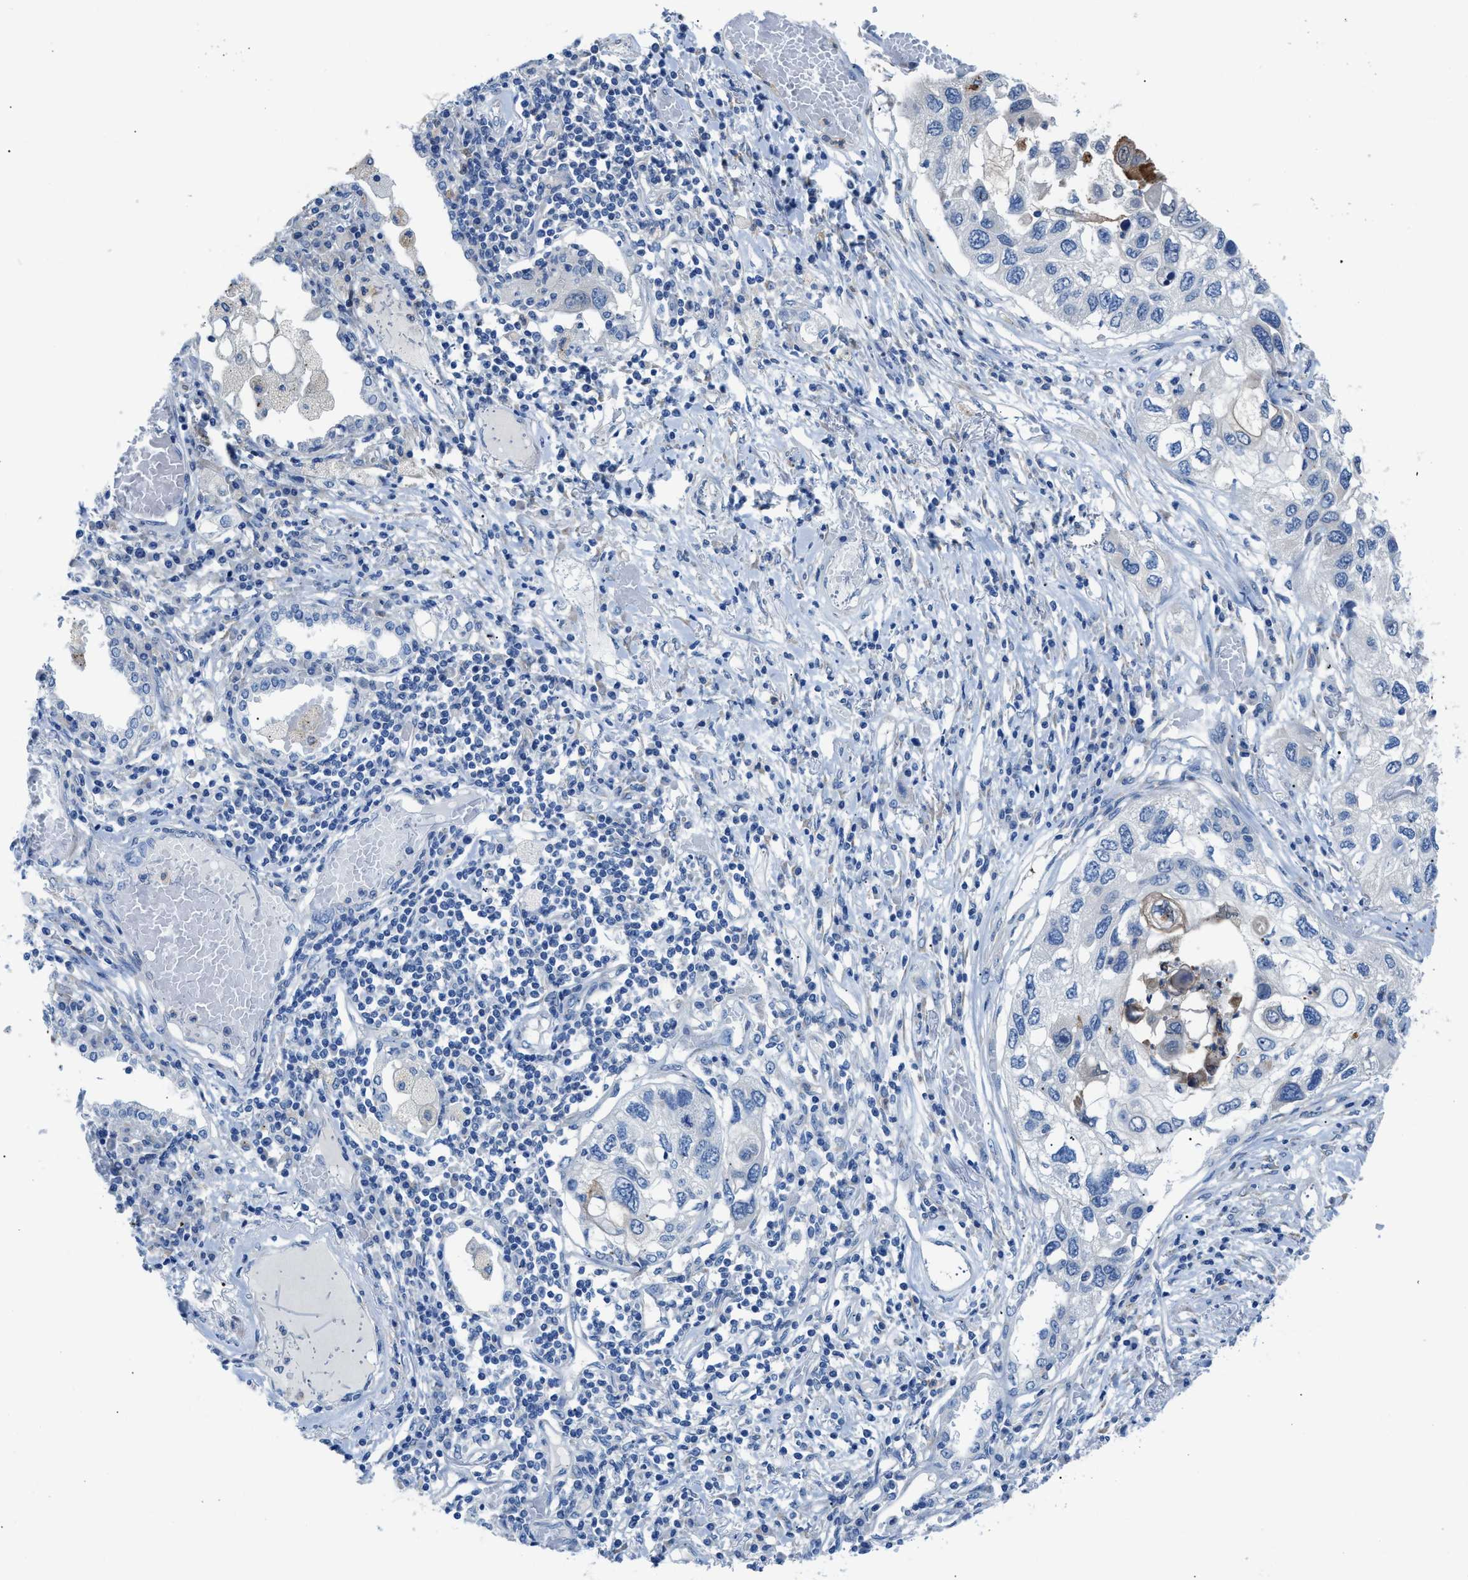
{"staining": {"intensity": "negative", "quantity": "none", "location": "none"}, "tissue": "lung cancer", "cell_type": "Tumor cells", "image_type": "cancer", "snomed": [{"axis": "morphology", "description": "Squamous cell carcinoma, NOS"}, {"axis": "topography", "description": "Lung"}], "caption": "IHC image of human lung cancer stained for a protein (brown), which displays no expression in tumor cells.", "gene": "ITPR1", "patient": {"sex": "male", "age": 71}}